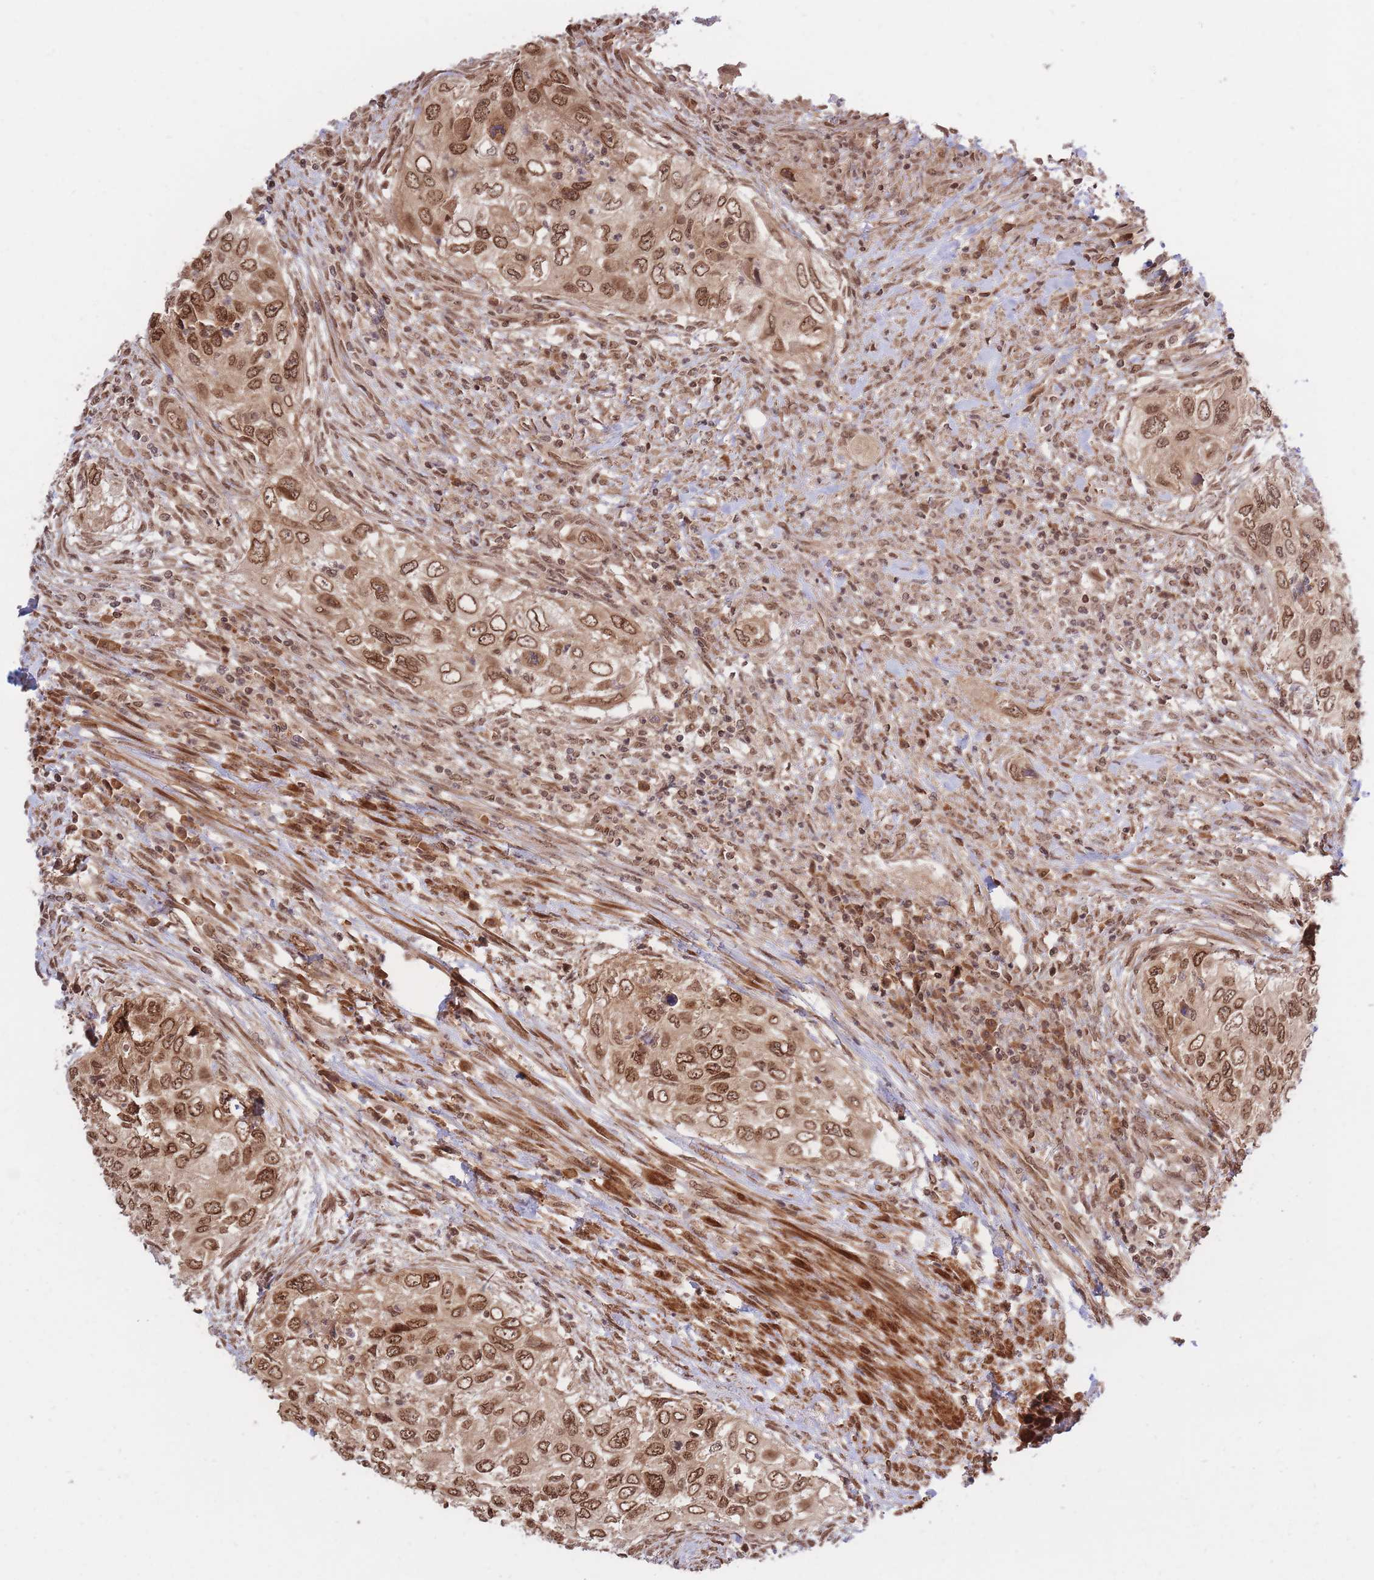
{"staining": {"intensity": "moderate", "quantity": ">75%", "location": "cytoplasmic/membranous,nuclear"}, "tissue": "urothelial cancer", "cell_type": "Tumor cells", "image_type": "cancer", "snomed": [{"axis": "morphology", "description": "Urothelial carcinoma, High grade"}, {"axis": "topography", "description": "Urinary bladder"}], "caption": "High-grade urothelial carcinoma tissue reveals moderate cytoplasmic/membranous and nuclear positivity in about >75% of tumor cells, visualized by immunohistochemistry.", "gene": "SRA1", "patient": {"sex": "female", "age": 60}}